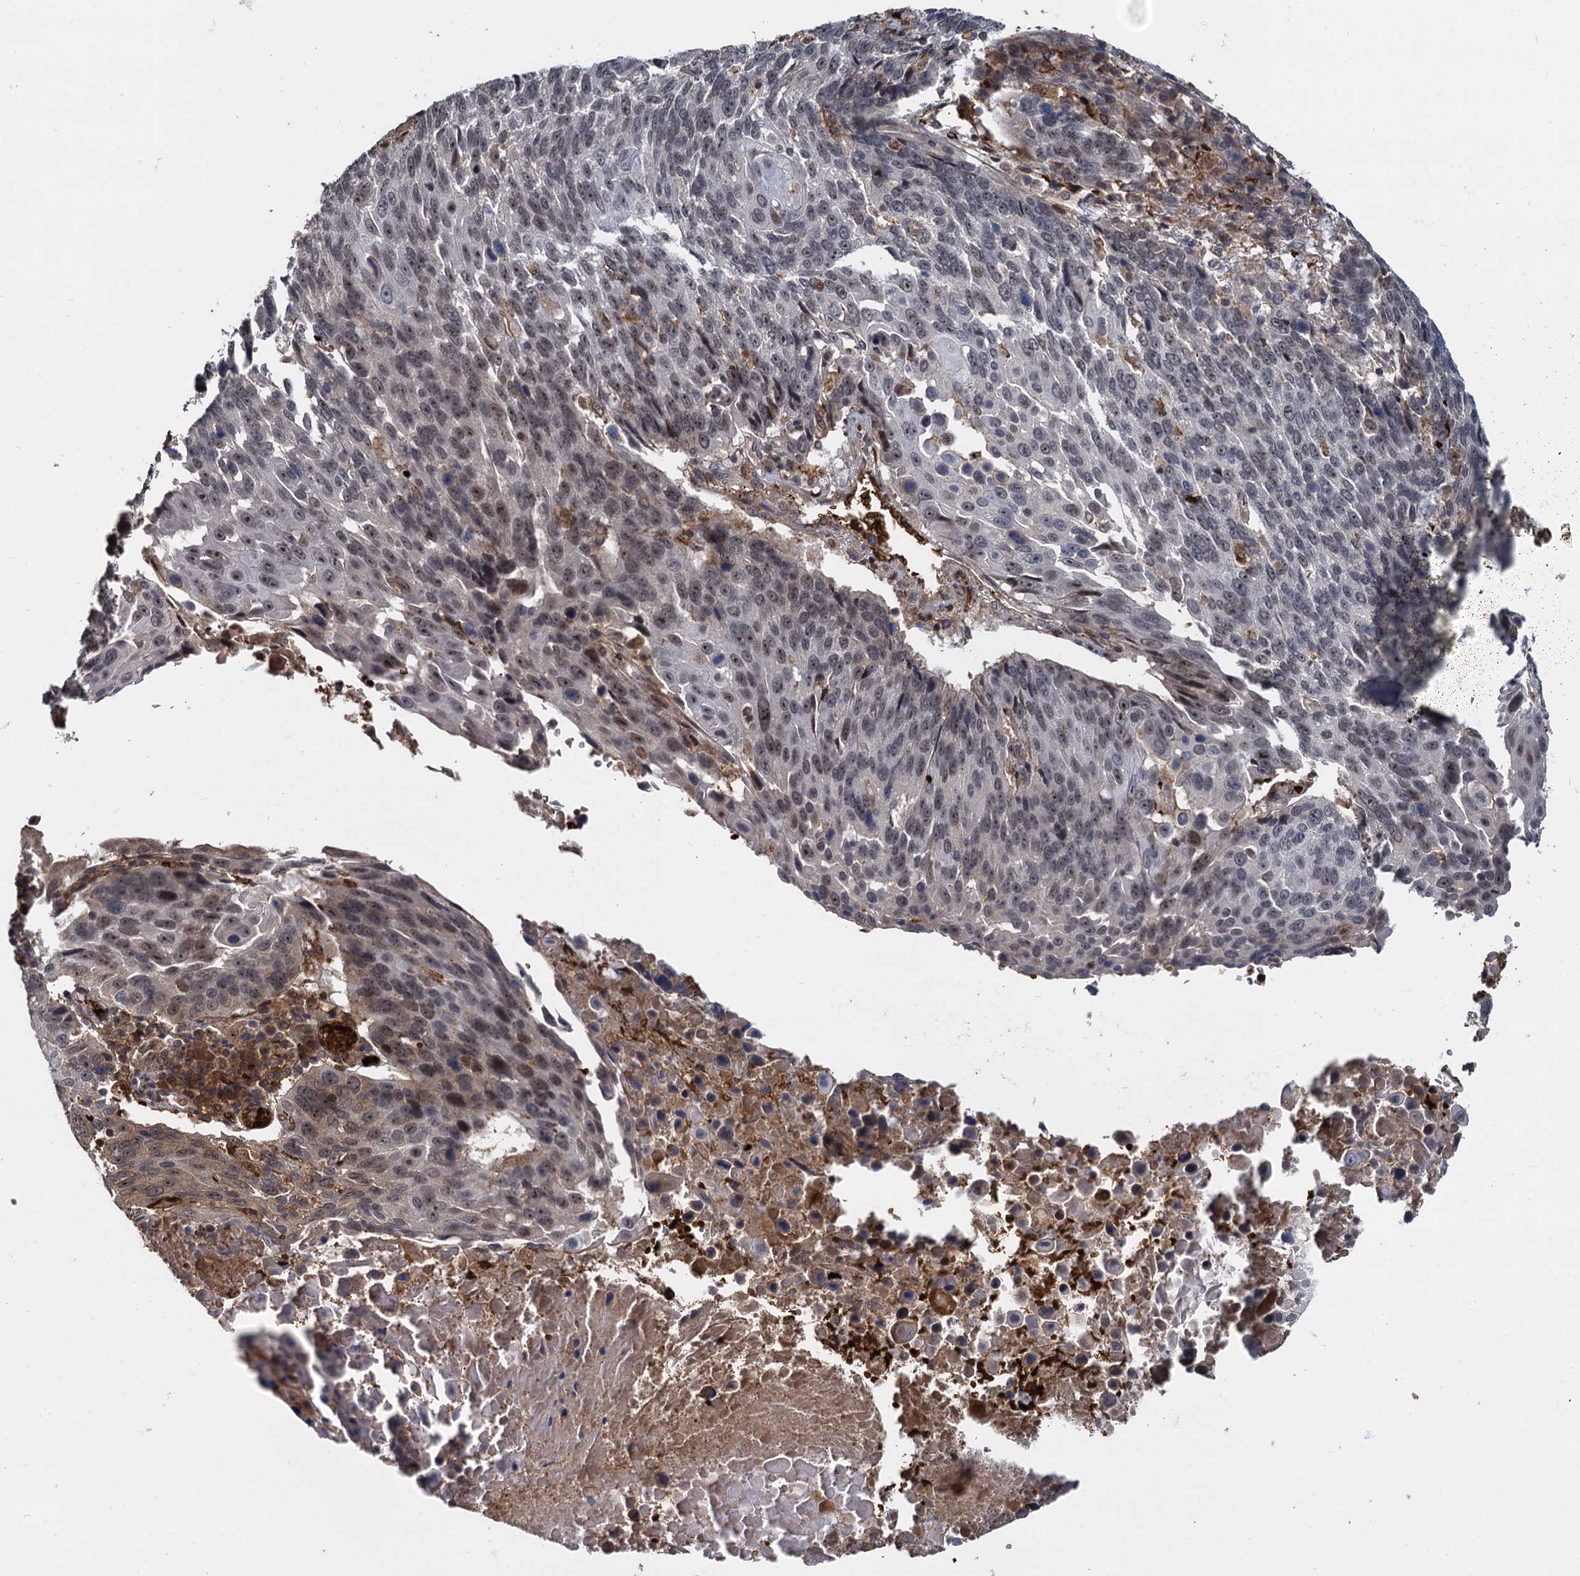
{"staining": {"intensity": "moderate", "quantity": "25%-75%", "location": "nuclear"}, "tissue": "lung cancer", "cell_type": "Tumor cells", "image_type": "cancer", "snomed": [{"axis": "morphology", "description": "Squamous cell carcinoma, NOS"}, {"axis": "topography", "description": "Lung"}], "caption": "This photomicrograph reveals IHC staining of lung cancer (squamous cell carcinoma), with medium moderate nuclear expression in about 25%-75% of tumor cells.", "gene": "FANCI", "patient": {"sex": "male", "age": 66}}